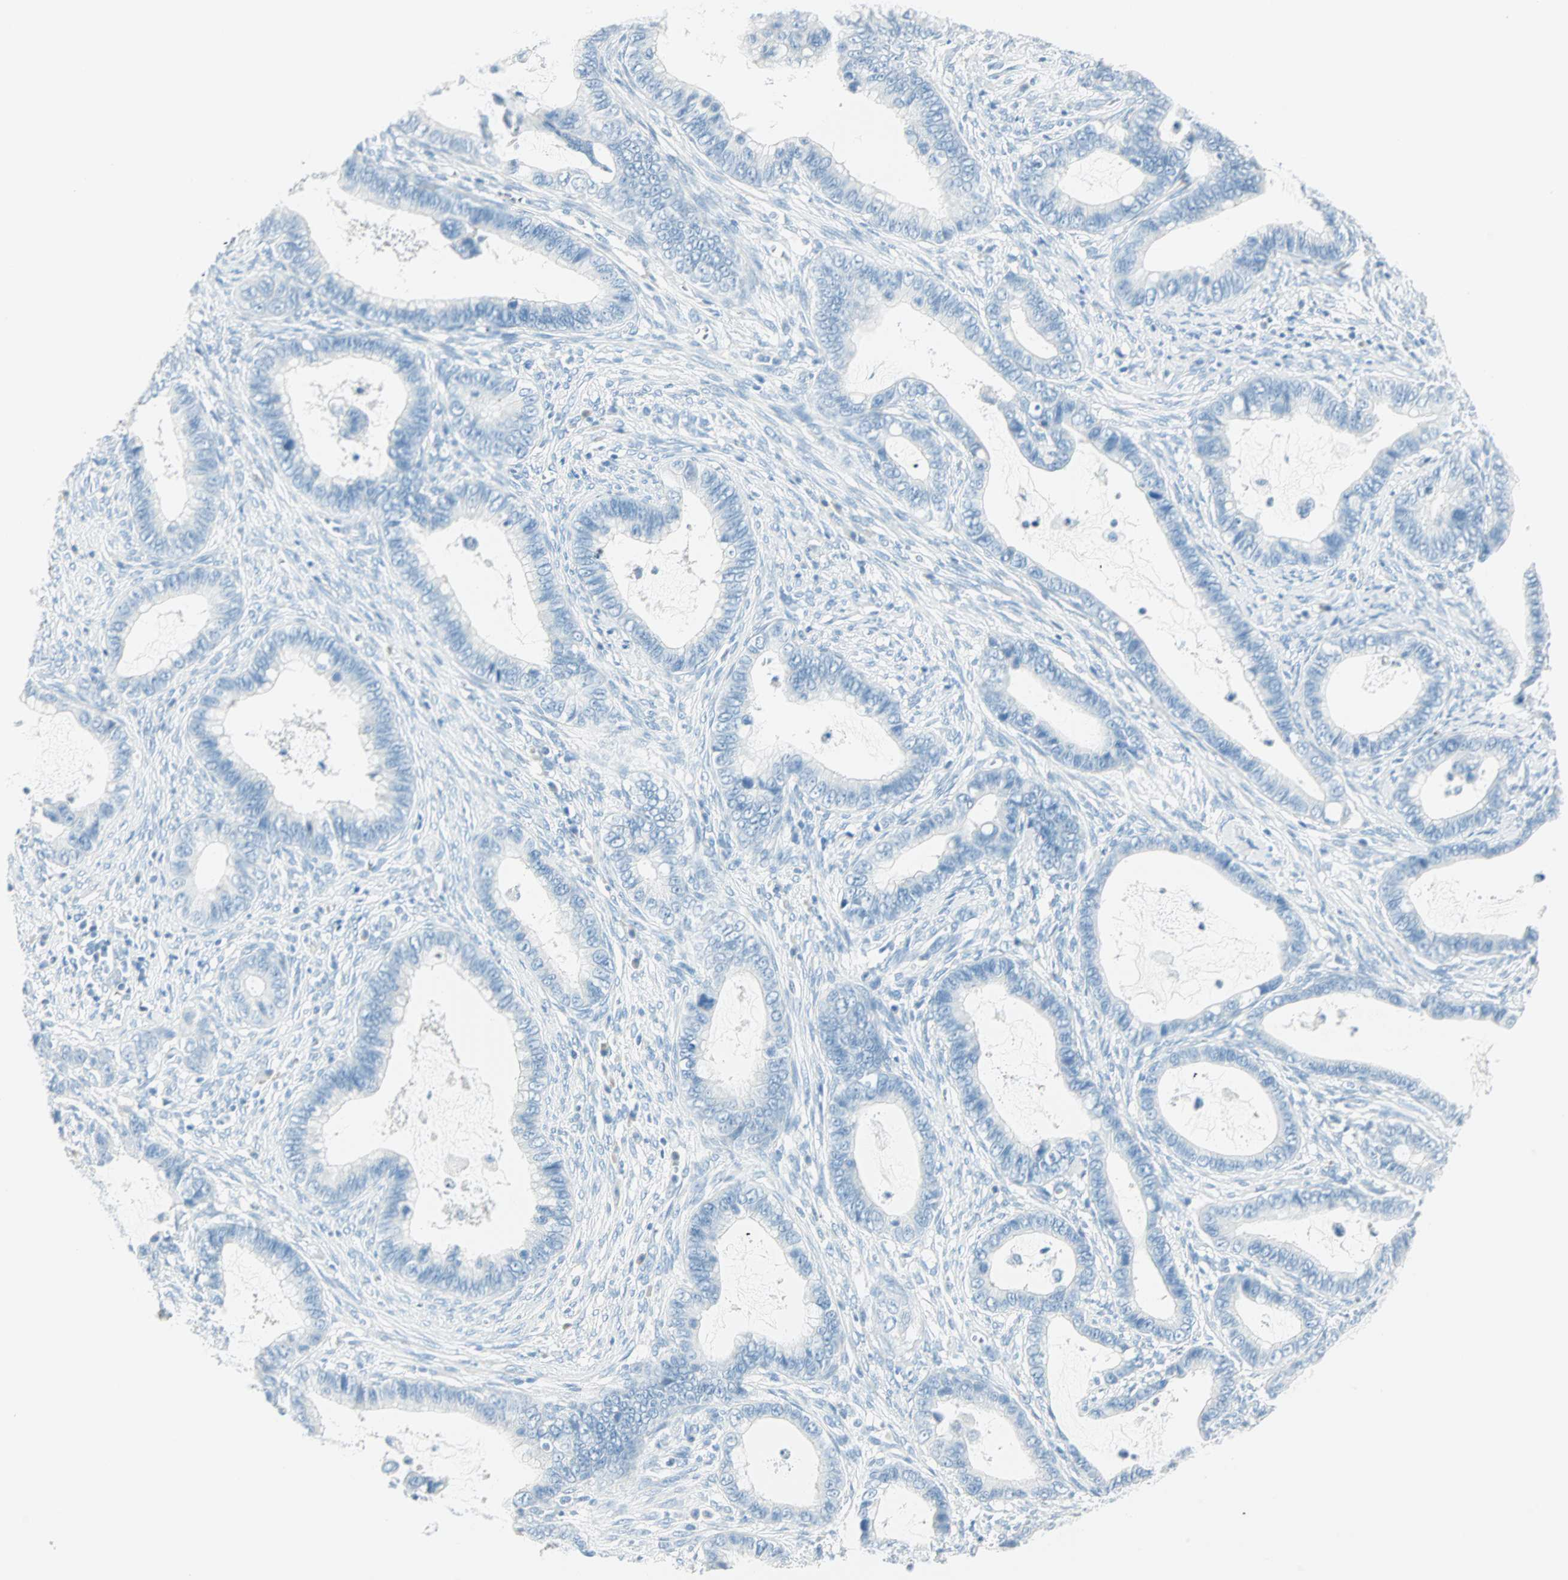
{"staining": {"intensity": "negative", "quantity": "none", "location": "none"}, "tissue": "cervical cancer", "cell_type": "Tumor cells", "image_type": "cancer", "snomed": [{"axis": "morphology", "description": "Adenocarcinoma, NOS"}, {"axis": "topography", "description": "Cervix"}], "caption": "IHC of human adenocarcinoma (cervical) reveals no staining in tumor cells.", "gene": "NES", "patient": {"sex": "female", "age": 44}}